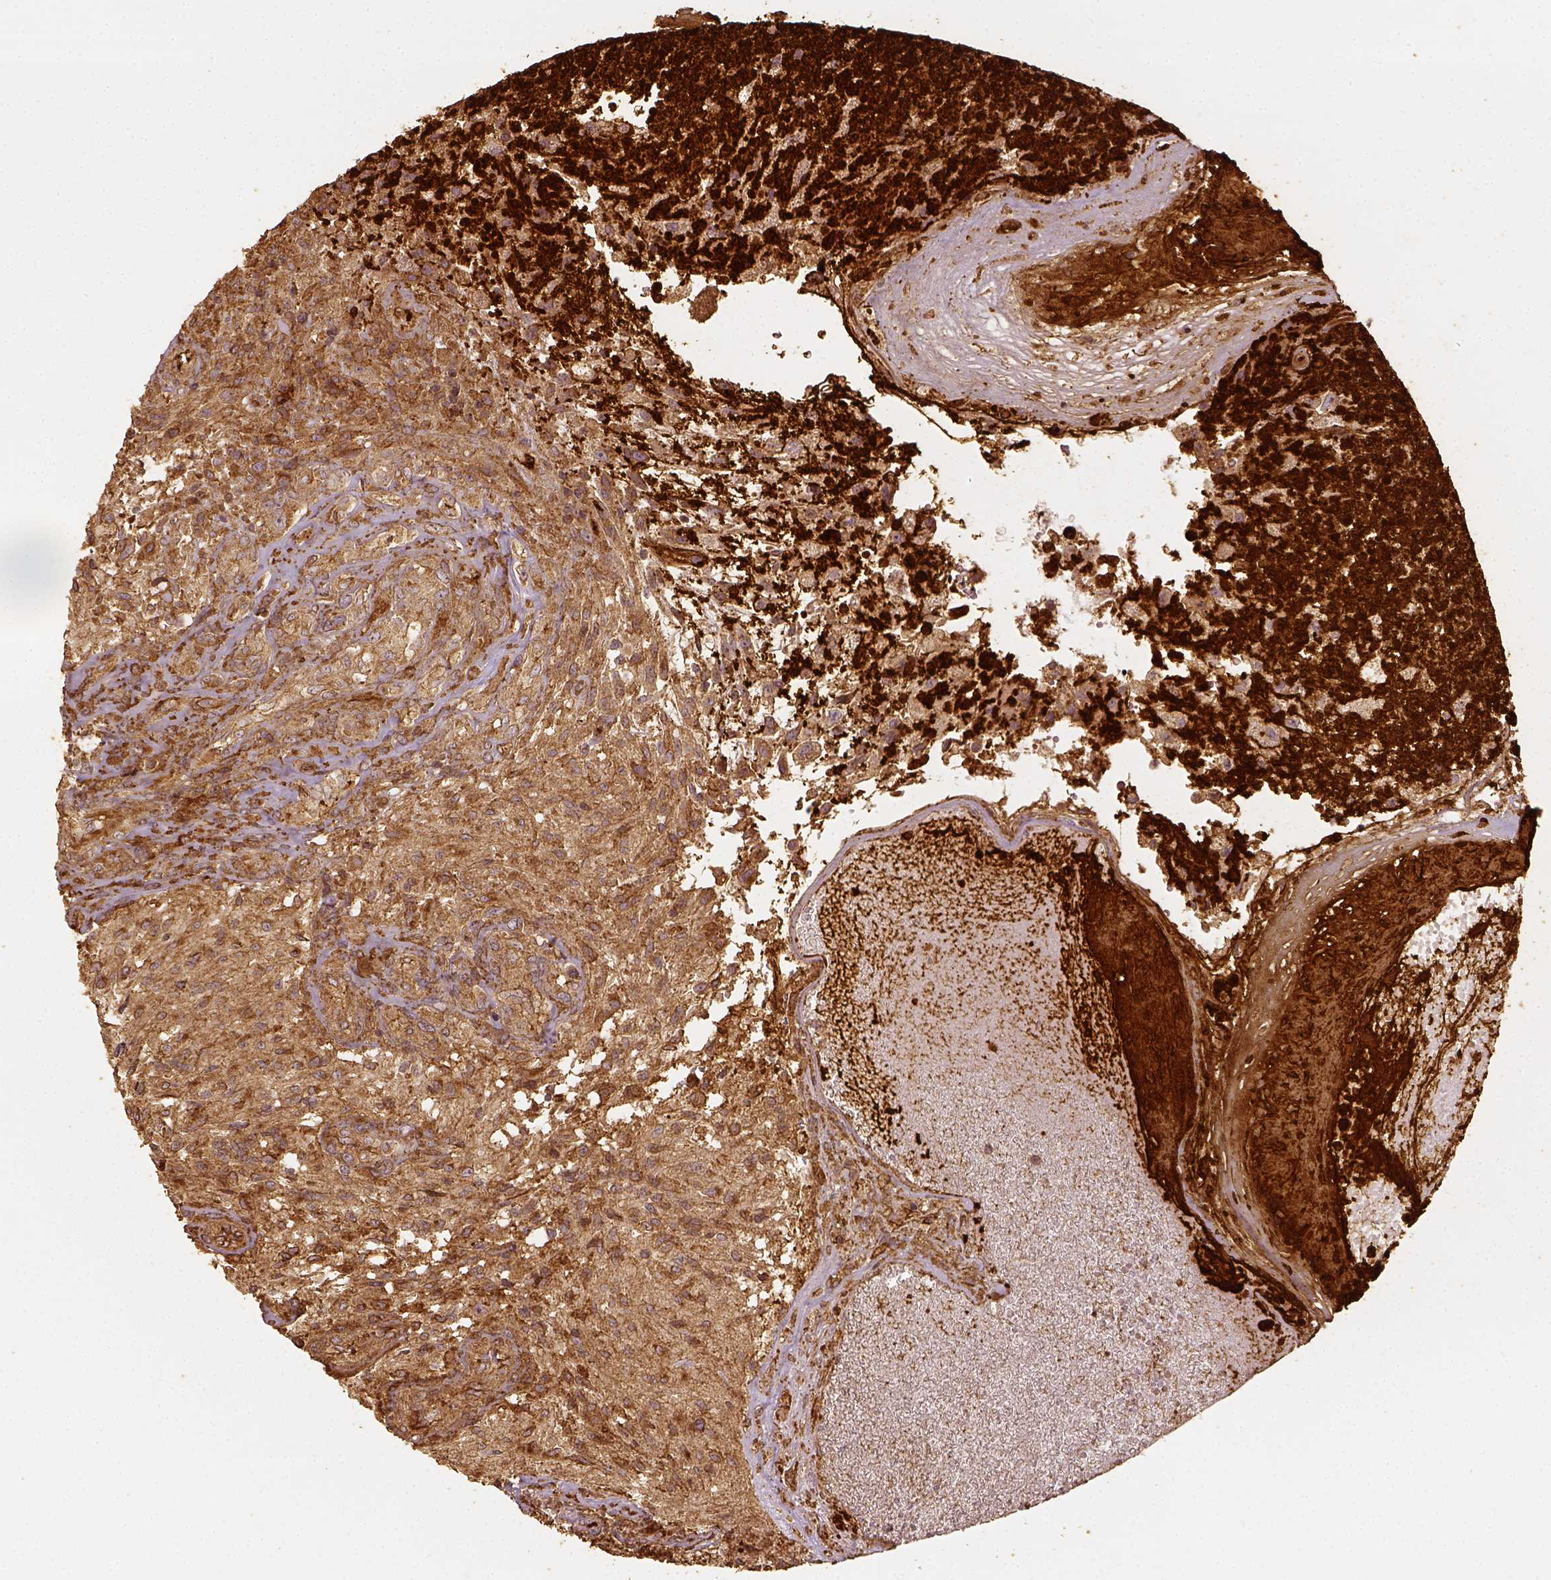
{"staining": {"intensity": "moderate", "quantity": ">75%", "location": "cytoplasmic/membranous"}, "tissue": "glioma", "cell_type": "Tumor cells", "image_type": "cancer", "snomed": [{"axis": "morphology", "description": "Glioma, malignant, High grade"}, {"axis": "topography", "description": "Brain"}], "caption": "Immunohistochemical staining of human malignant high-grade glioma shows moderate cytoplasmic/membranous protein staining in approximately >75% of tumor cells. Ihc stains the protein of interest in brown and the nuclei are stained blue.", "gene": "VEGFA", "patient": {"sex": "male", "age": 56}}